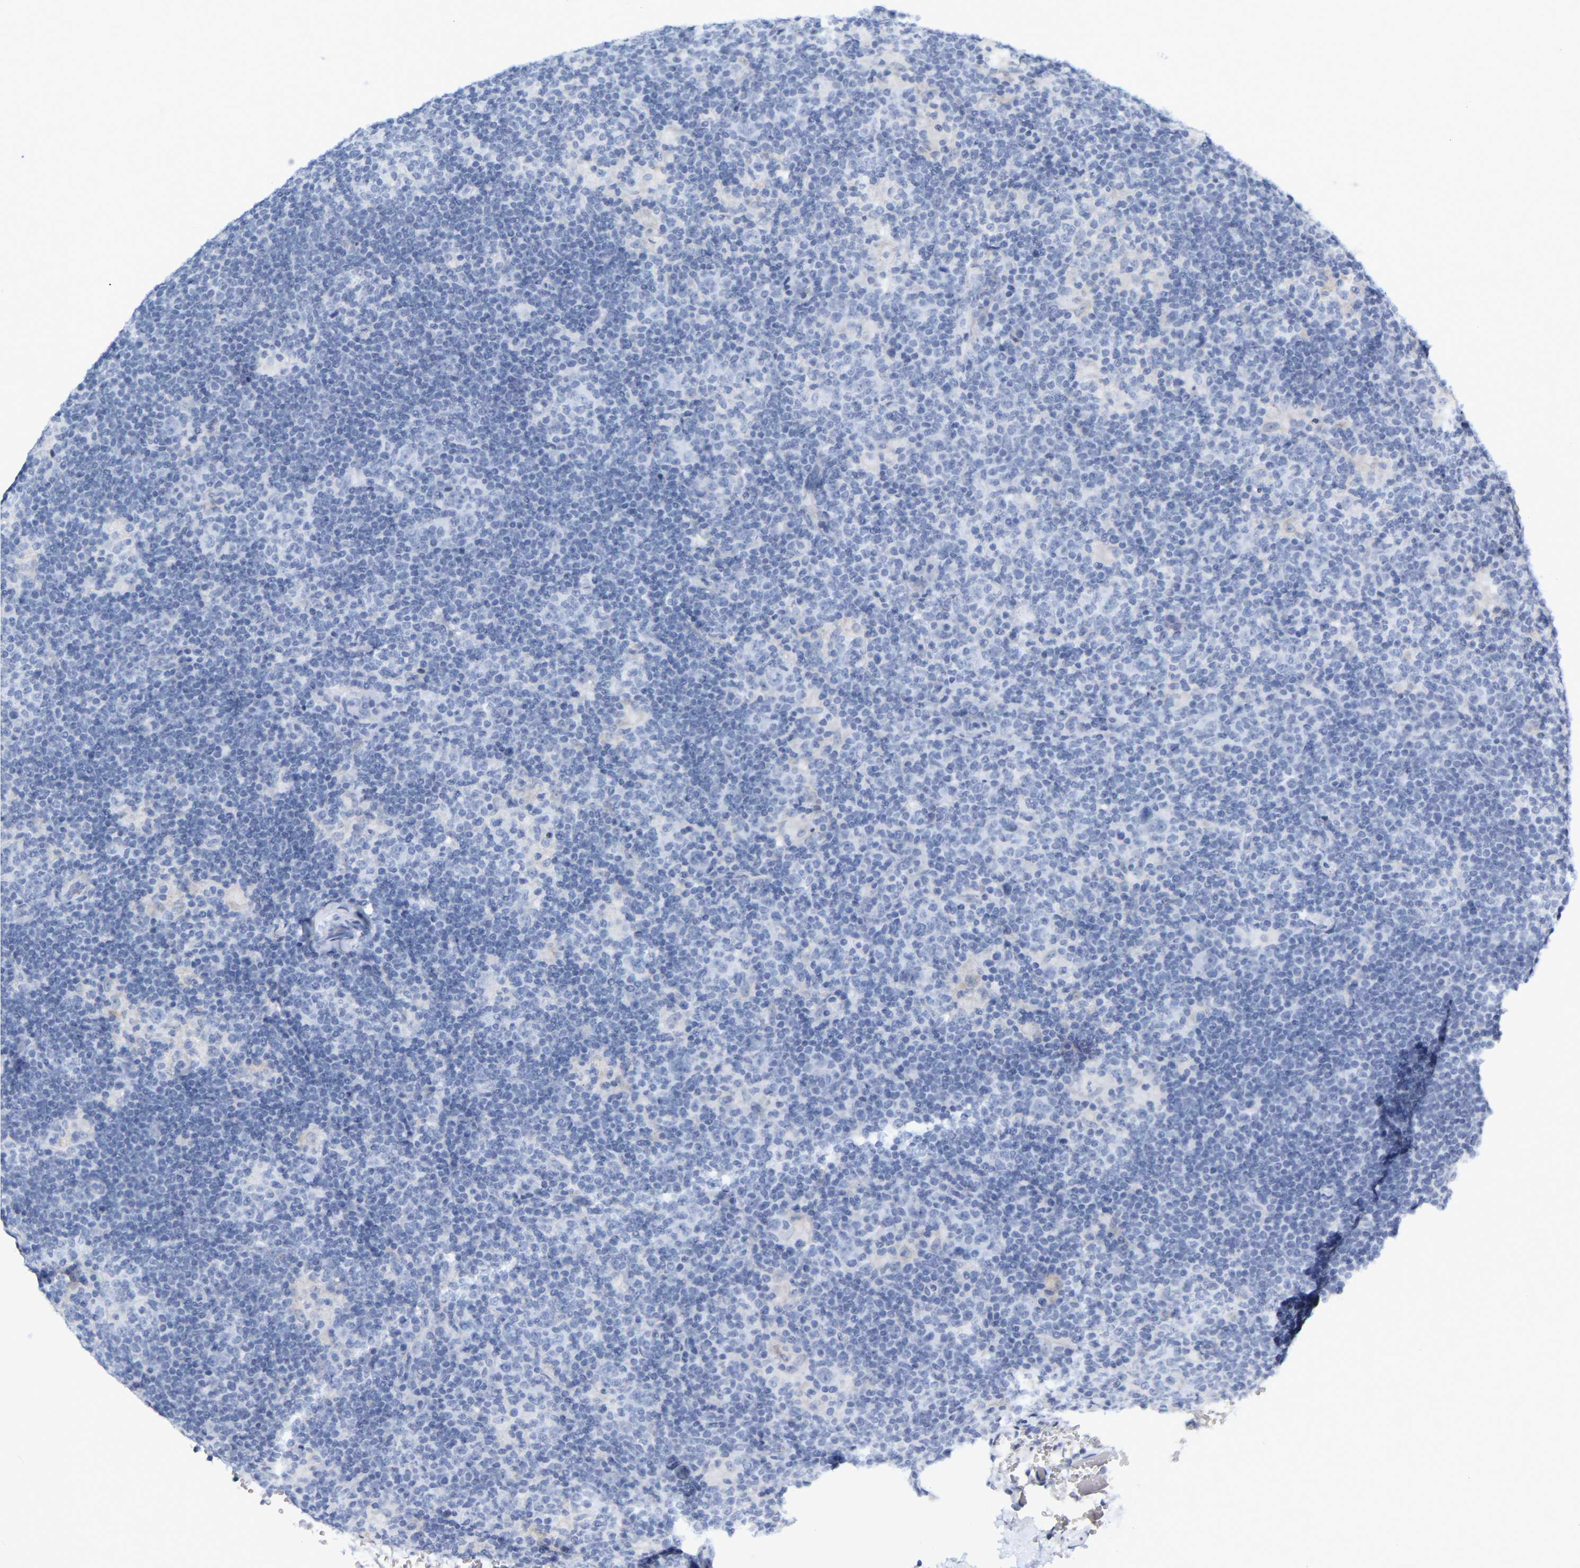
{"staining": {"intensity": "negative", "quantity": "none", "location": "none"}, "tissue": "lymphoma", "cell_type": "Tumor cells", "image_type": "cancer", "snomed": [{"axis": "morphology", "description": "Hodgkin's disease, NOS"}, {"axis": "topography", "description": "Lymph node"}], "caption": "Histopathology image shows no protein staining in tumor cells of Hodgkin's disease tissue.", "gene": "GNAS", "patient": {"sex": "female", "age": 57}}